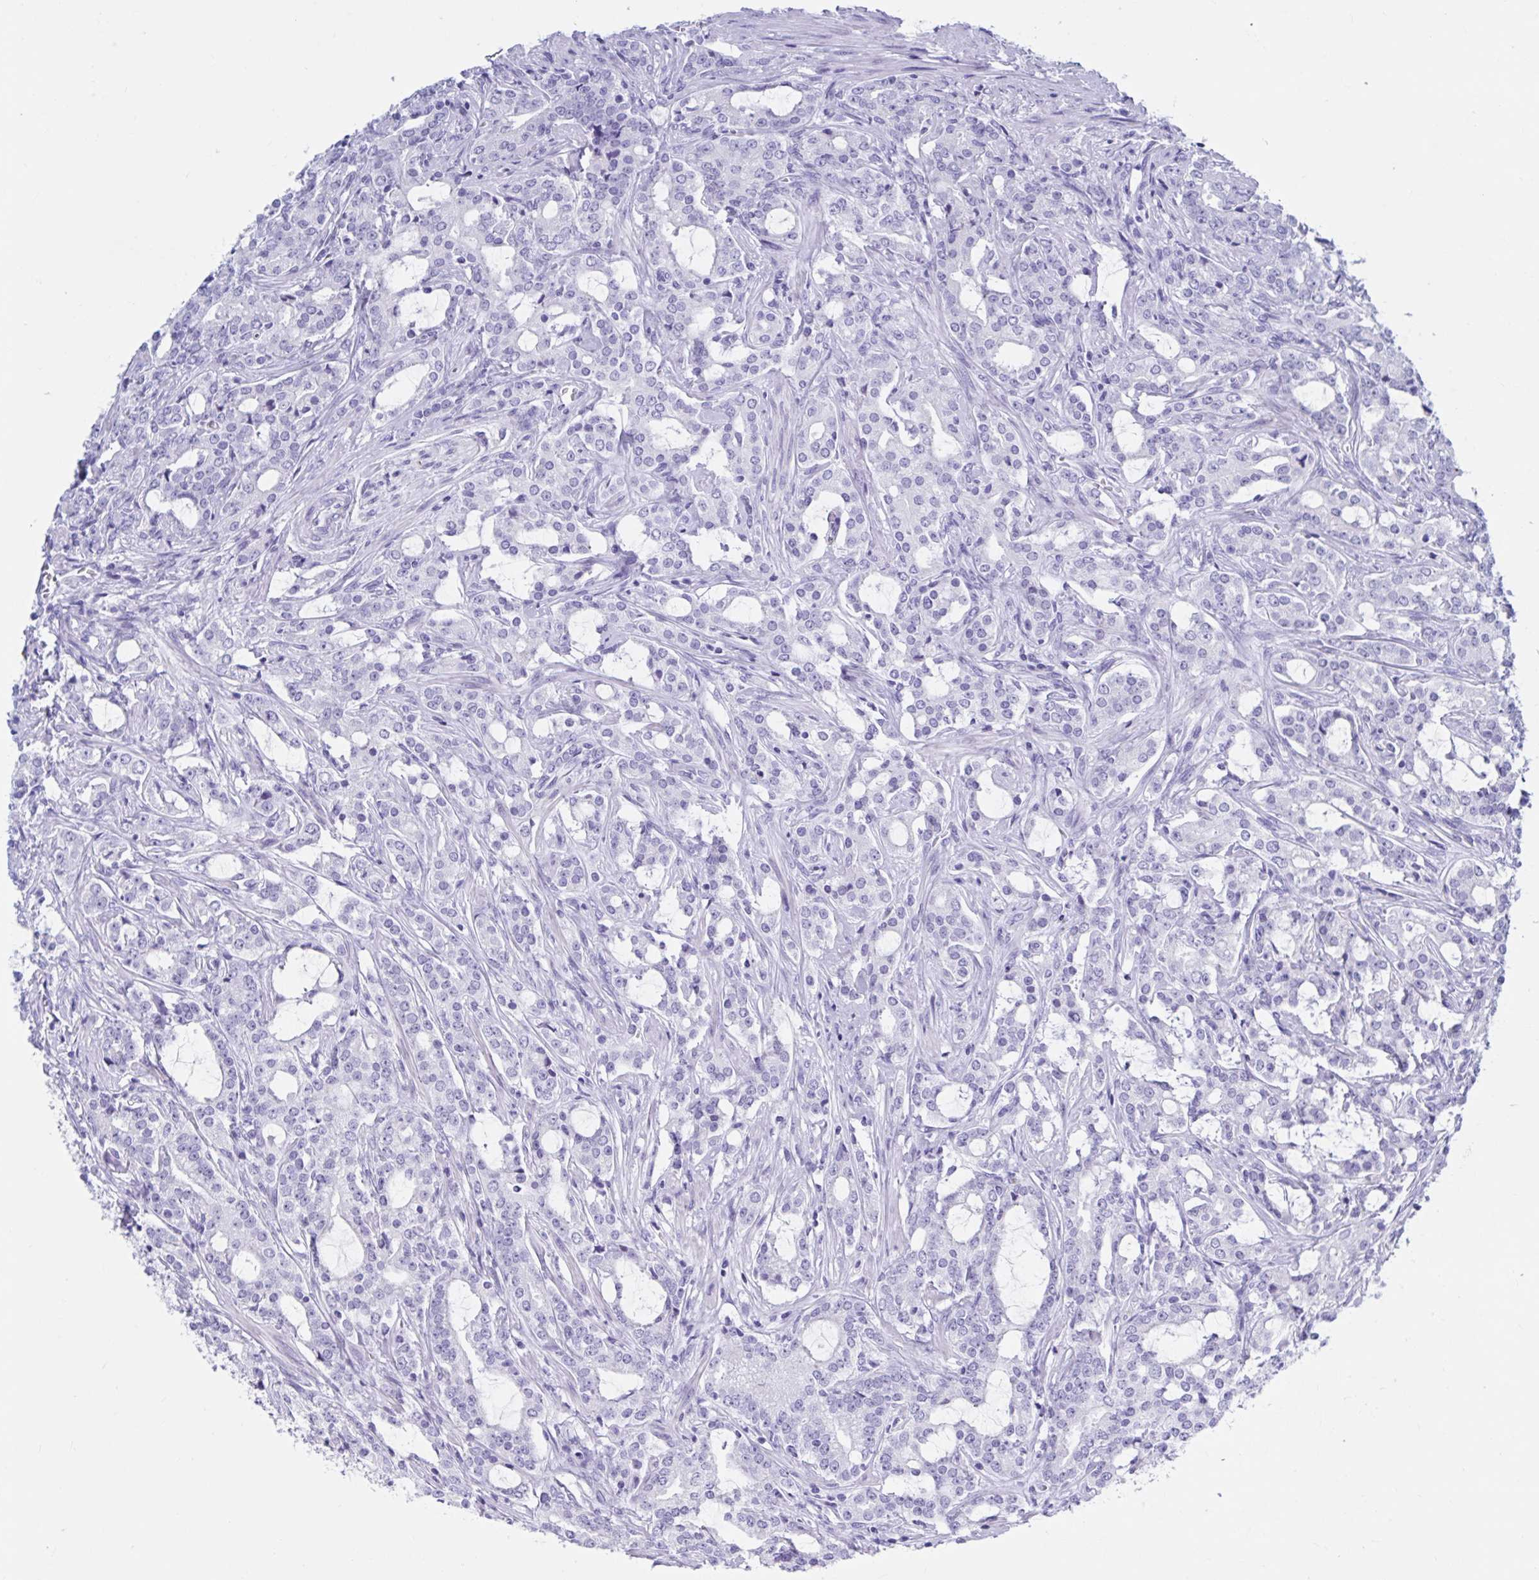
{"staining": {"intensity": "negative", "quantity": "none", "location": "none"}, "tissue": "prostate cancer", "cell_type": "Tumor cells", "image_type": "cancer", "snomed": [{"axis": "morphology", "description": "Adenocarcinoma, Medium grade"}, {"axis": "topography", "description": "Prostate"}], "caption": "The histopathology image demonstrates no significant expression in tumor cells of prostate medium-grade adenocarcinoma. (Stains: DAB immunohistochemistry (IHC) with hematoxylin counter stain, Microscopy: brightfield microscopy at high magnification).", "gene": "DPEP3", "patient": {"sex": "male", "age": 57}}